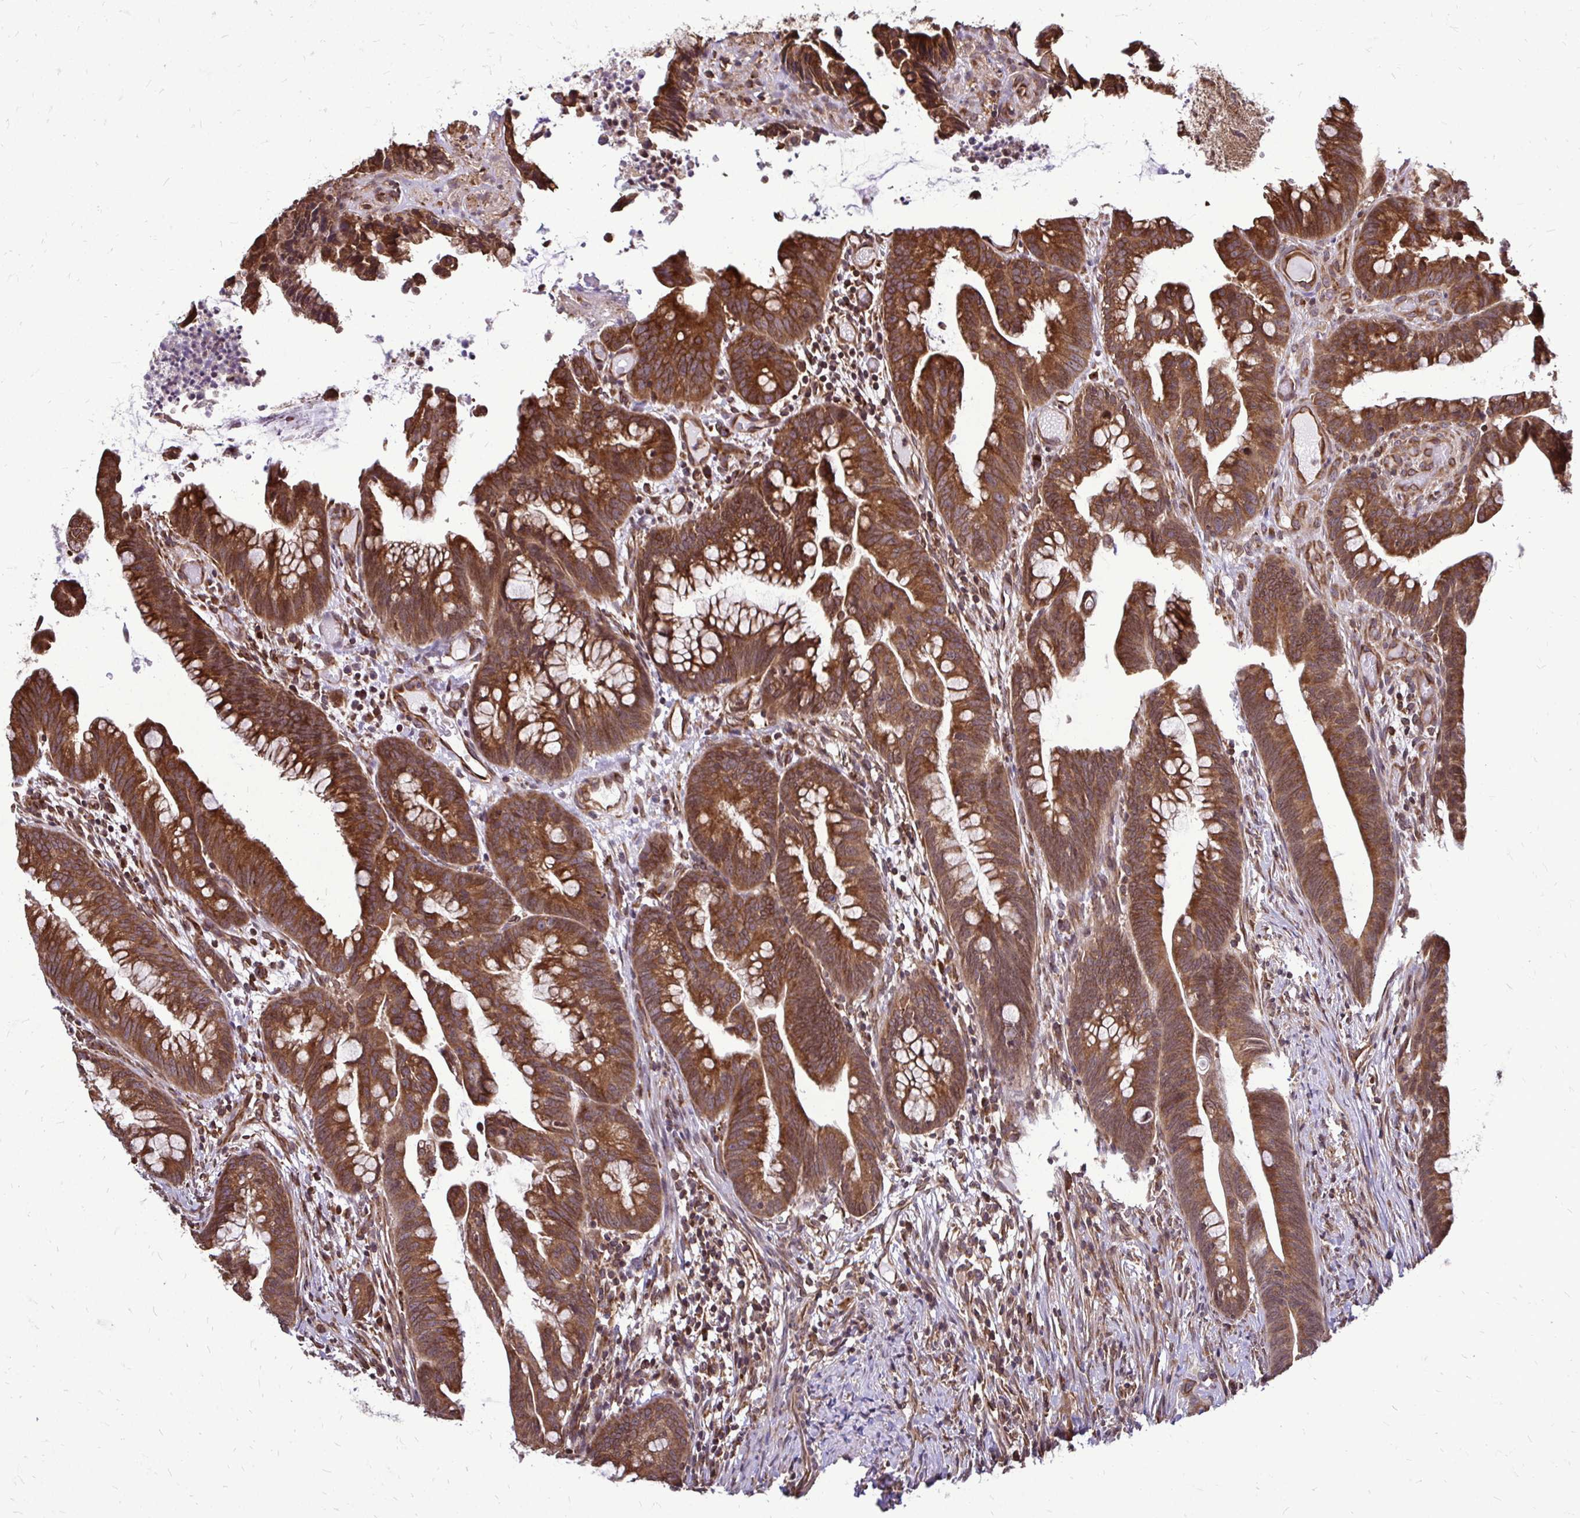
{"staining": {"intensity": "strong", "quantity": ">75%", "location": "cytoplasmic/membranous"}, "tissue": "colorectal cancer", "cell_type": "Tumor cells", "image_type": "cancer", "snomed": [{"axis": "morphology", "description": "Adenocarcinoma, NOS"}, {"axis": "topography", "description": "Colon"}], "caption": "A brown stain labels strong cytoplasmic/membranous positivity of a protein in human colorectal cancer (adenocarcinoma) tumor cells. The staining is performed using DAB (3,3'-diaminobenzidine) brown chromogen to label protein expression. The nuclei are counter-stained blue using hematoxylin.", "gene": "FMR1", "patient": {"sex": "male", "age": 62}}